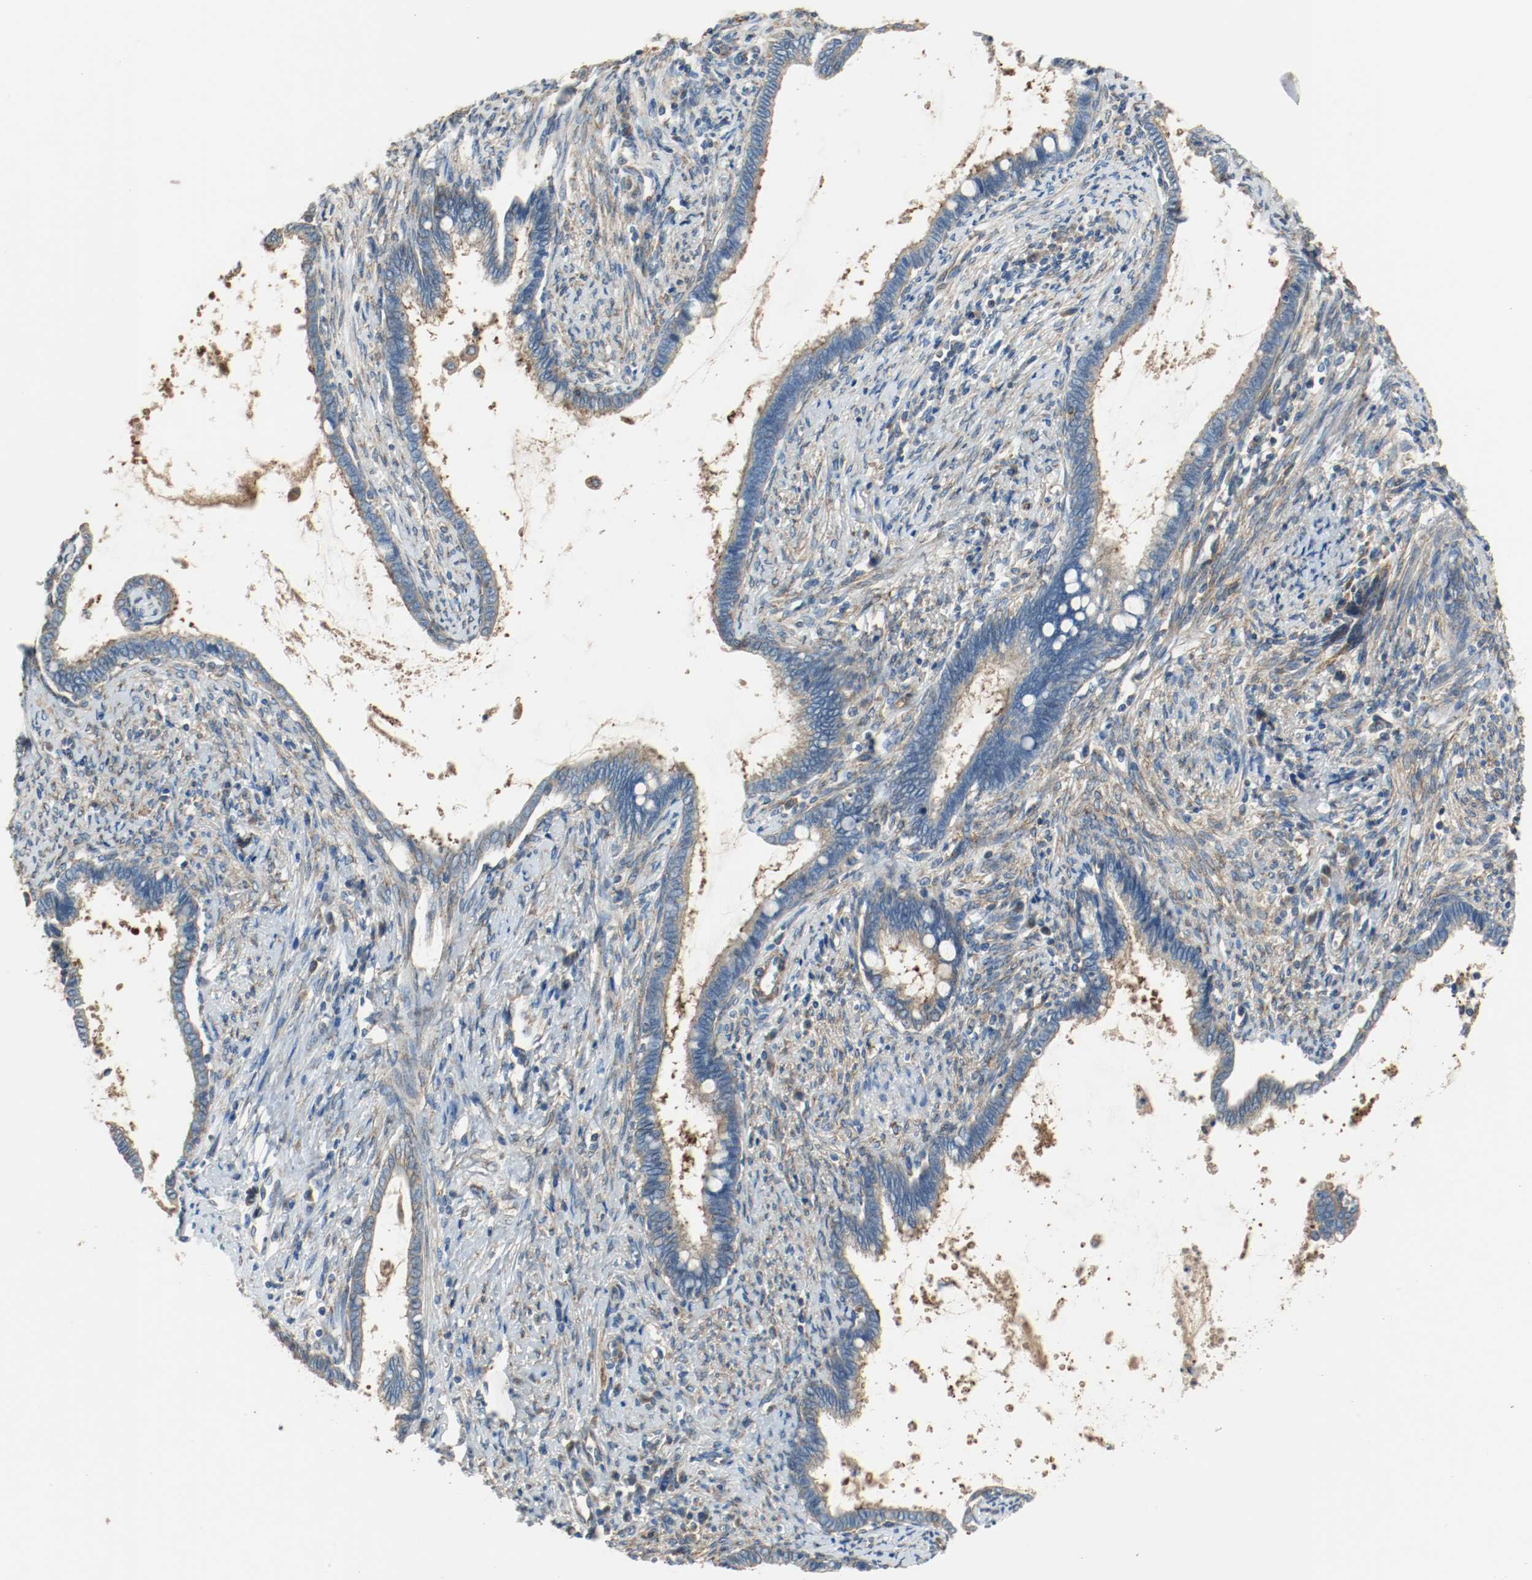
{"staining": {"intensity": "weak", "quantity": ">75%", "location": "cytoplasmic/membranous"}, "tissue": "cervical cancer", "cell_type": "Tumor cells", "image_type": "cancer", "snomed": [{"axis": "morphology", "description": "Adenocarcinoma, NOS"}, {"axis": "topography", "description": "Cervix"}], "caption": "Immunohistochemistry histopathology image of neoplastic tissue: adenocarcinoma (cervical) stained using immunohistochemistry shows low levels of weak protein expression localized specifically in the cytoplasmic/membranous of tumor cells, appearing as a cytoplasmic/membranous brown color.", "gene": "TUBA3D", "patient": {"sex": "female", "age": 44}}